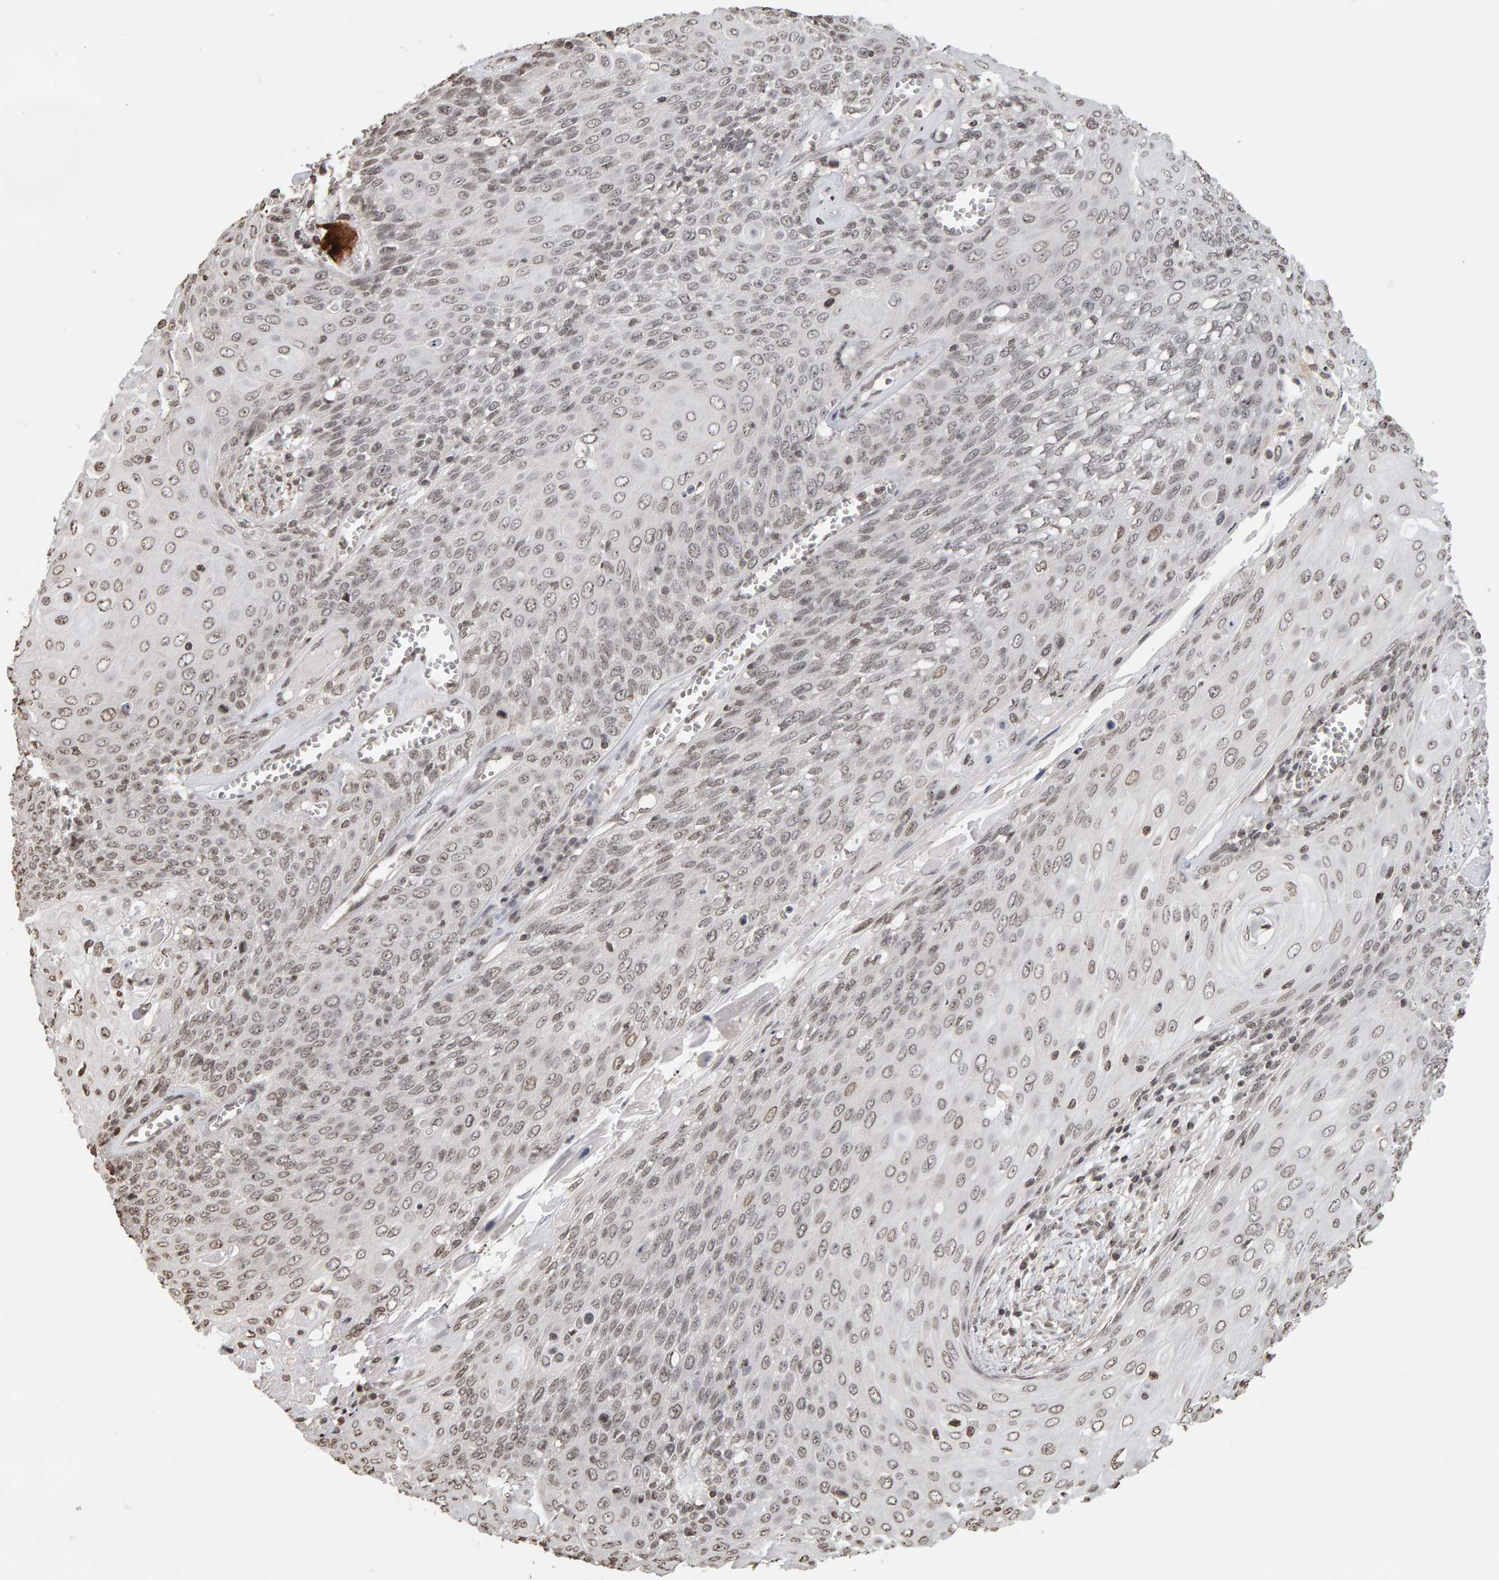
{"staining": {"intensity": "weak", "quantity": ">75%", "location": "nuclear"}, "tissue": "cervical cancer", "cell_type": "Tumor cells", "image_type": "cancer", "snomed": [{"axis": "morphology", "description": "Squamous cell carcinoma, NOS"}, {"axis": "topography", "description": "Cervix"}], "caption": "DAB immunohistochemical staining of squamous cell carcinoma (cervical) reveals weak nuclear protein expression in approximately >75% of tumor cells. (Brightfield microscopy of DAB IHC at high magnification).", "gene": "AFF4", "patient": {"sex": "female", "age": 39}}